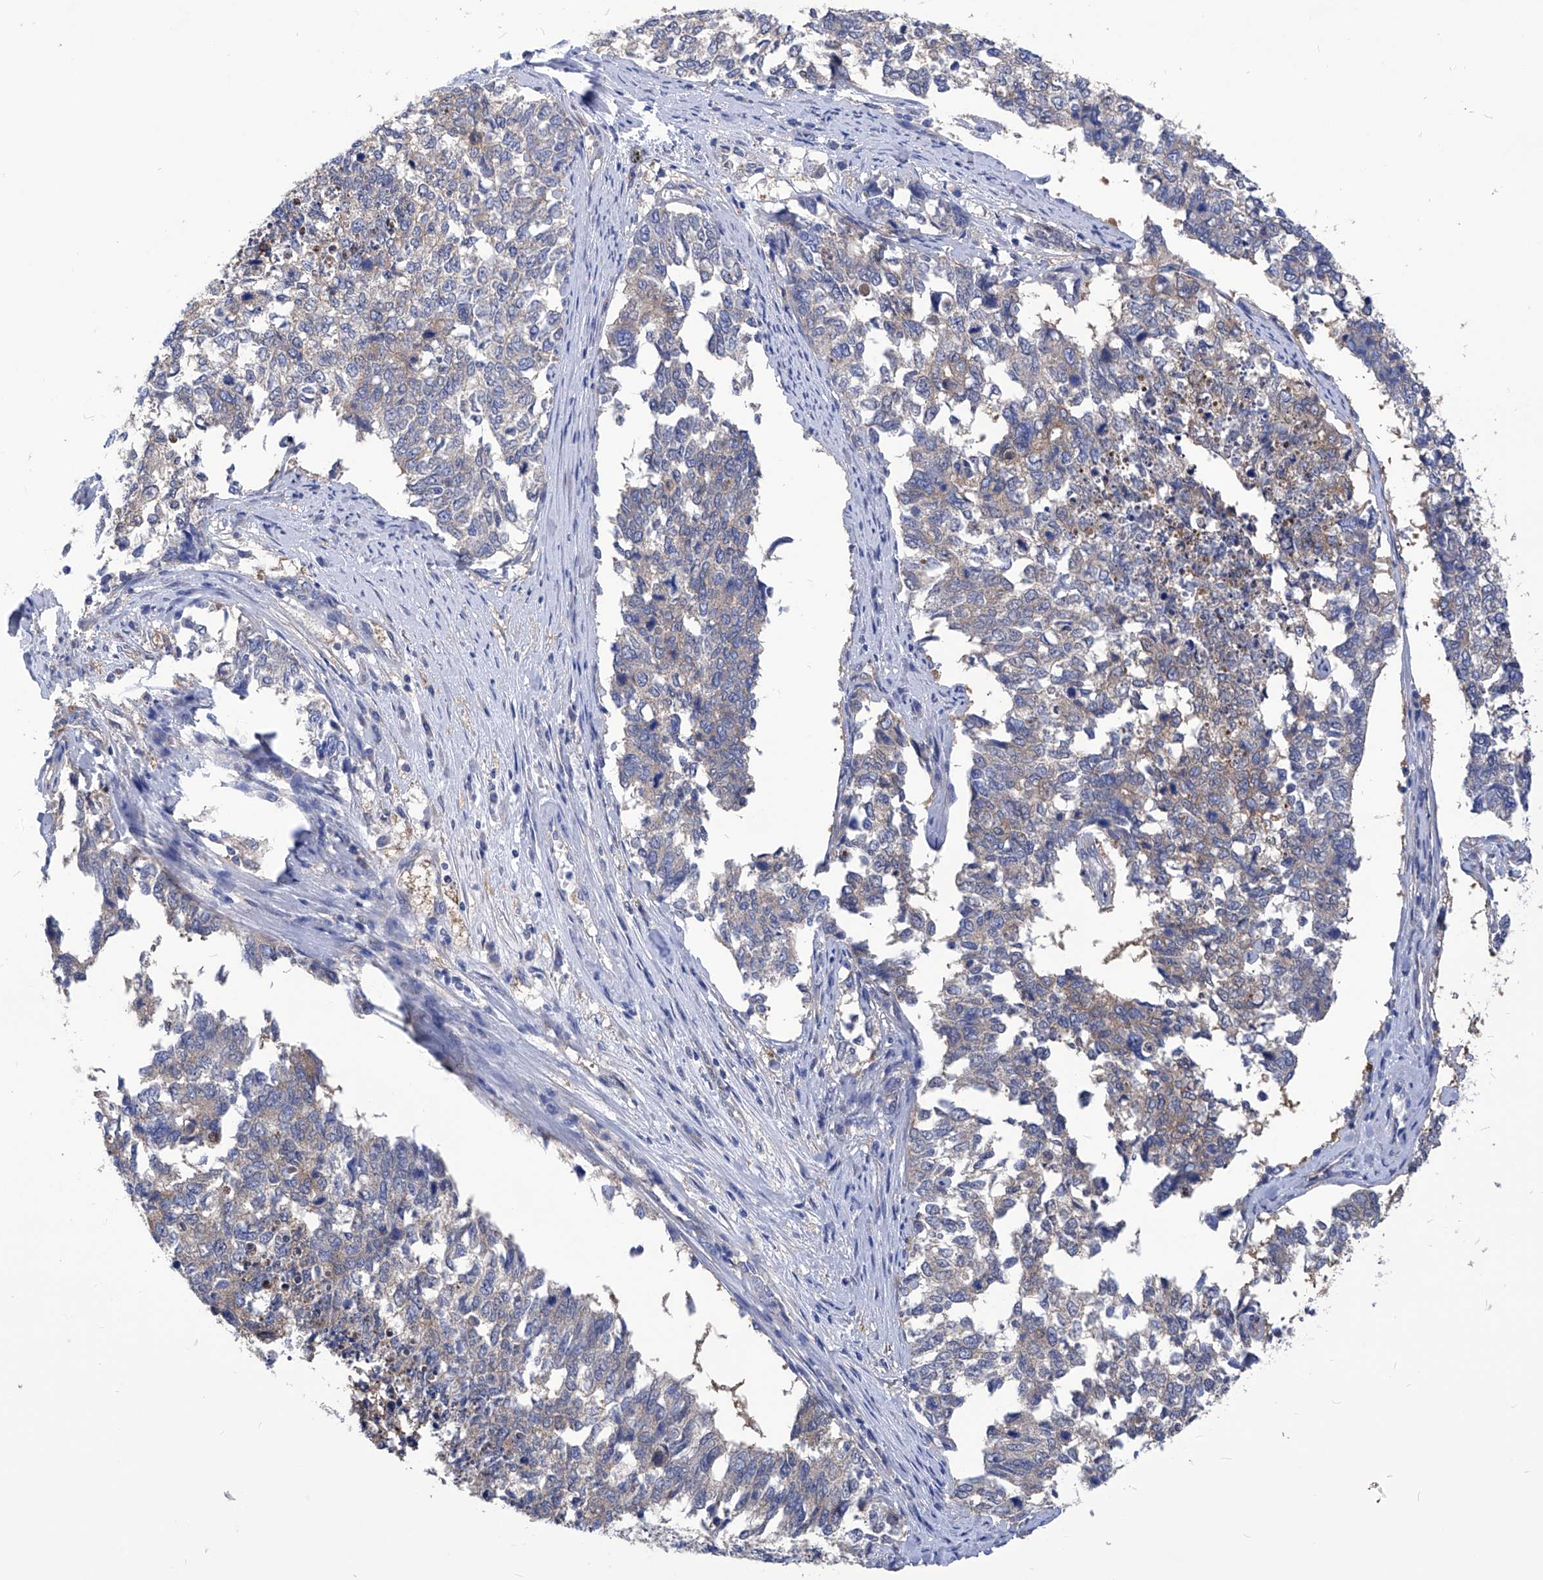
{"staining": {"intensity": "moderate", "quantity": "<25%", "location": "cytoplasmic/membranous"}, "tissue": "cervical cancer", "cell_type": "Tumor cells", "image_type": "cancer", "snomed": [{"axis": "morphology", "description": "Squamous cell carcinoma, NOS"}, {"axis": "topography", "description": "Cervix"}], "caption": "A histopathology image of cervical cancer stained for a protein exhibits moderate cytoplasmic/membranous brown staining in tumor cells.", "gene": "XPNPEP1", "patient": {"sex": "female", "age": 63}}